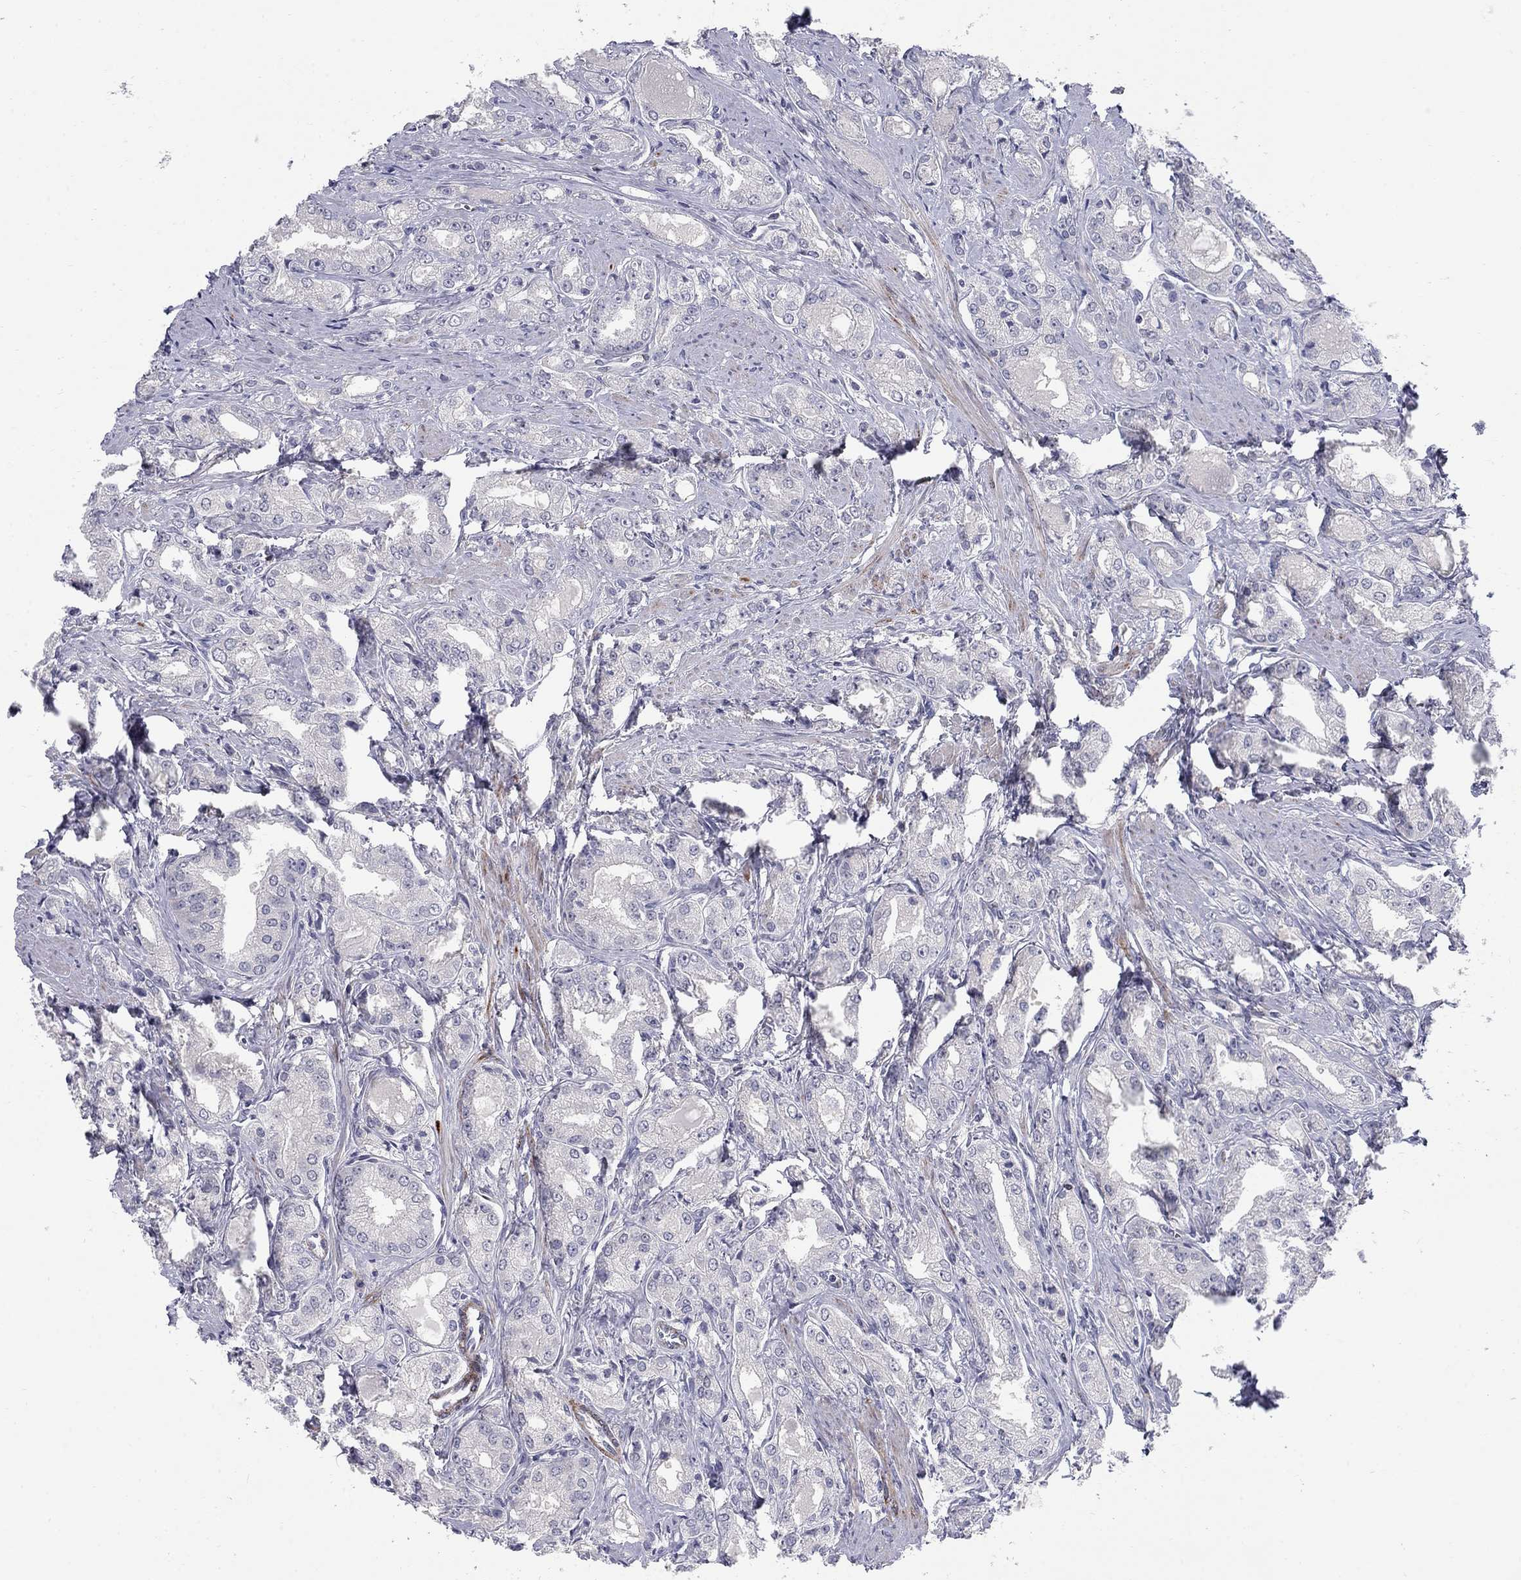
{"staining": {"intensity": "negative", "quantity": "none", "location": "none"}, "tissue": "prostate cancer", "cell_type": "Tumor cells", "image_type": "cancer", "snomed": [{"axis": "morphology", "description": "Adenocarcinoma, NOS"}, {"axis": "morphology", "description": "Adenocarcinoma, High grade"}, {"axis": "topography", "description": "Prostate"}], "caption": "There is no significant staining in tumor cells of prostate adenocarcinoma.", "gene": "NTRK2", "patient": {"sex": "male", "age": 70}}